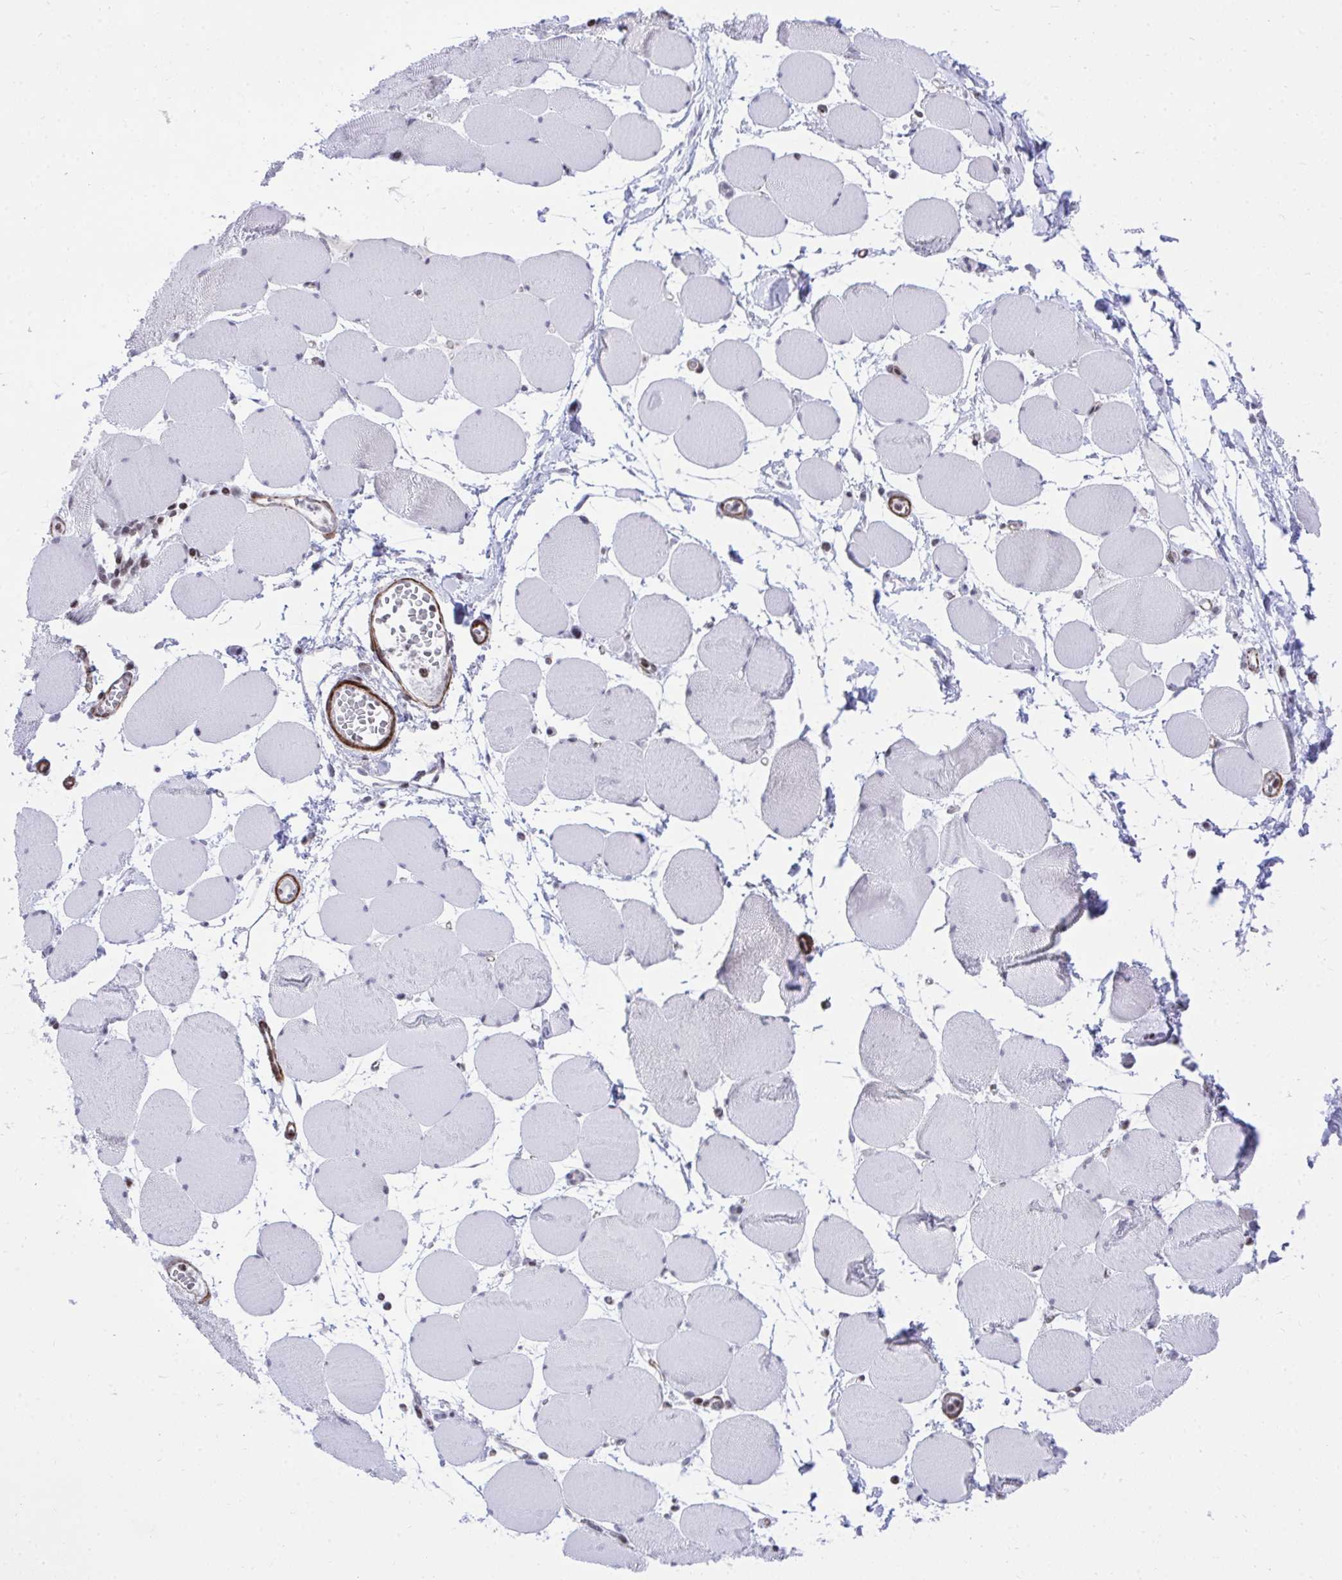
{"staining": {"intensity": "negative", "quantity": "none", "location": "none"}, "tissue": "skeletal muscle", "cell_type": "Myocytes", "image_type": "normal", "snomed": [{"axis": "morphology", "description": "Normal tissue, NOS"}, {"axis": "topography", "description": "Skeletal muscle"}], "caption": "Immunohistochemistry (IHC) image of unremarkable skeletal muscle: human skeletal muscle stained with DAB demonstrates no significant protein staining in myocytes. (DAB (3,3'-diaminobenzidine) IHC with hematoxylin counter stain).", "gene": "KCNN4", "patient": {"sex": "female", "age": 75}}